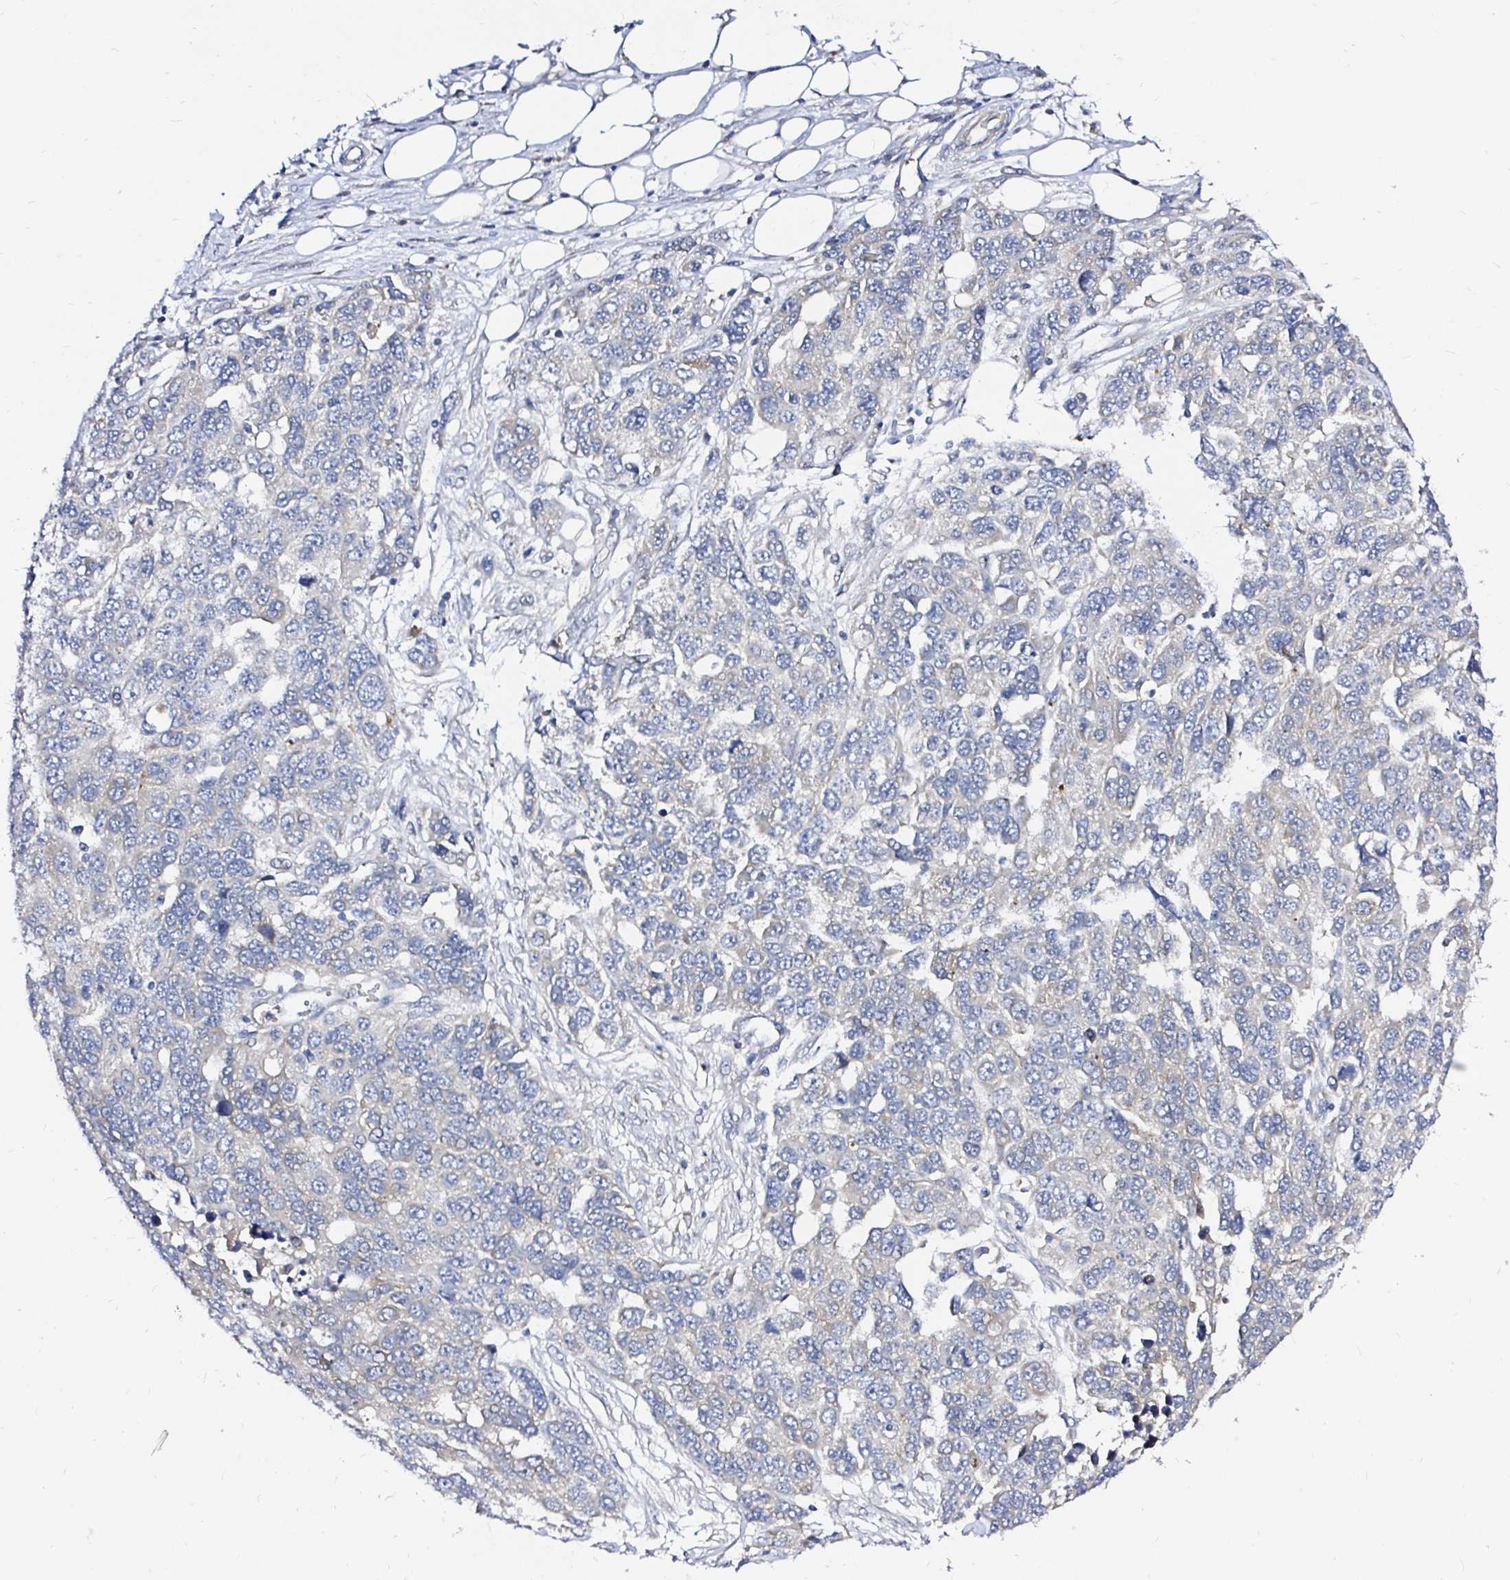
{"staining": {"intensity": "negative", "quantity": "none", "location": "none"}, "tissue": "ovarian cancer", "cell_type": "Tumor cells", "image_type": "cancer", "snomed": [{"axis": "morphology", "description": "Cystadenocarcinoma, serous, NOS"}, {"axis": "topography", "description": "Ovary"}], "caption": "A high-resolution image shows immunohistochemistry (IHC) staining of ovarian serous cystadenocarcinoma, which shows no significant positivity in tumor cells.", "gene": "ARHGEF37", "patient": {"sex": "female", "age": 76}}